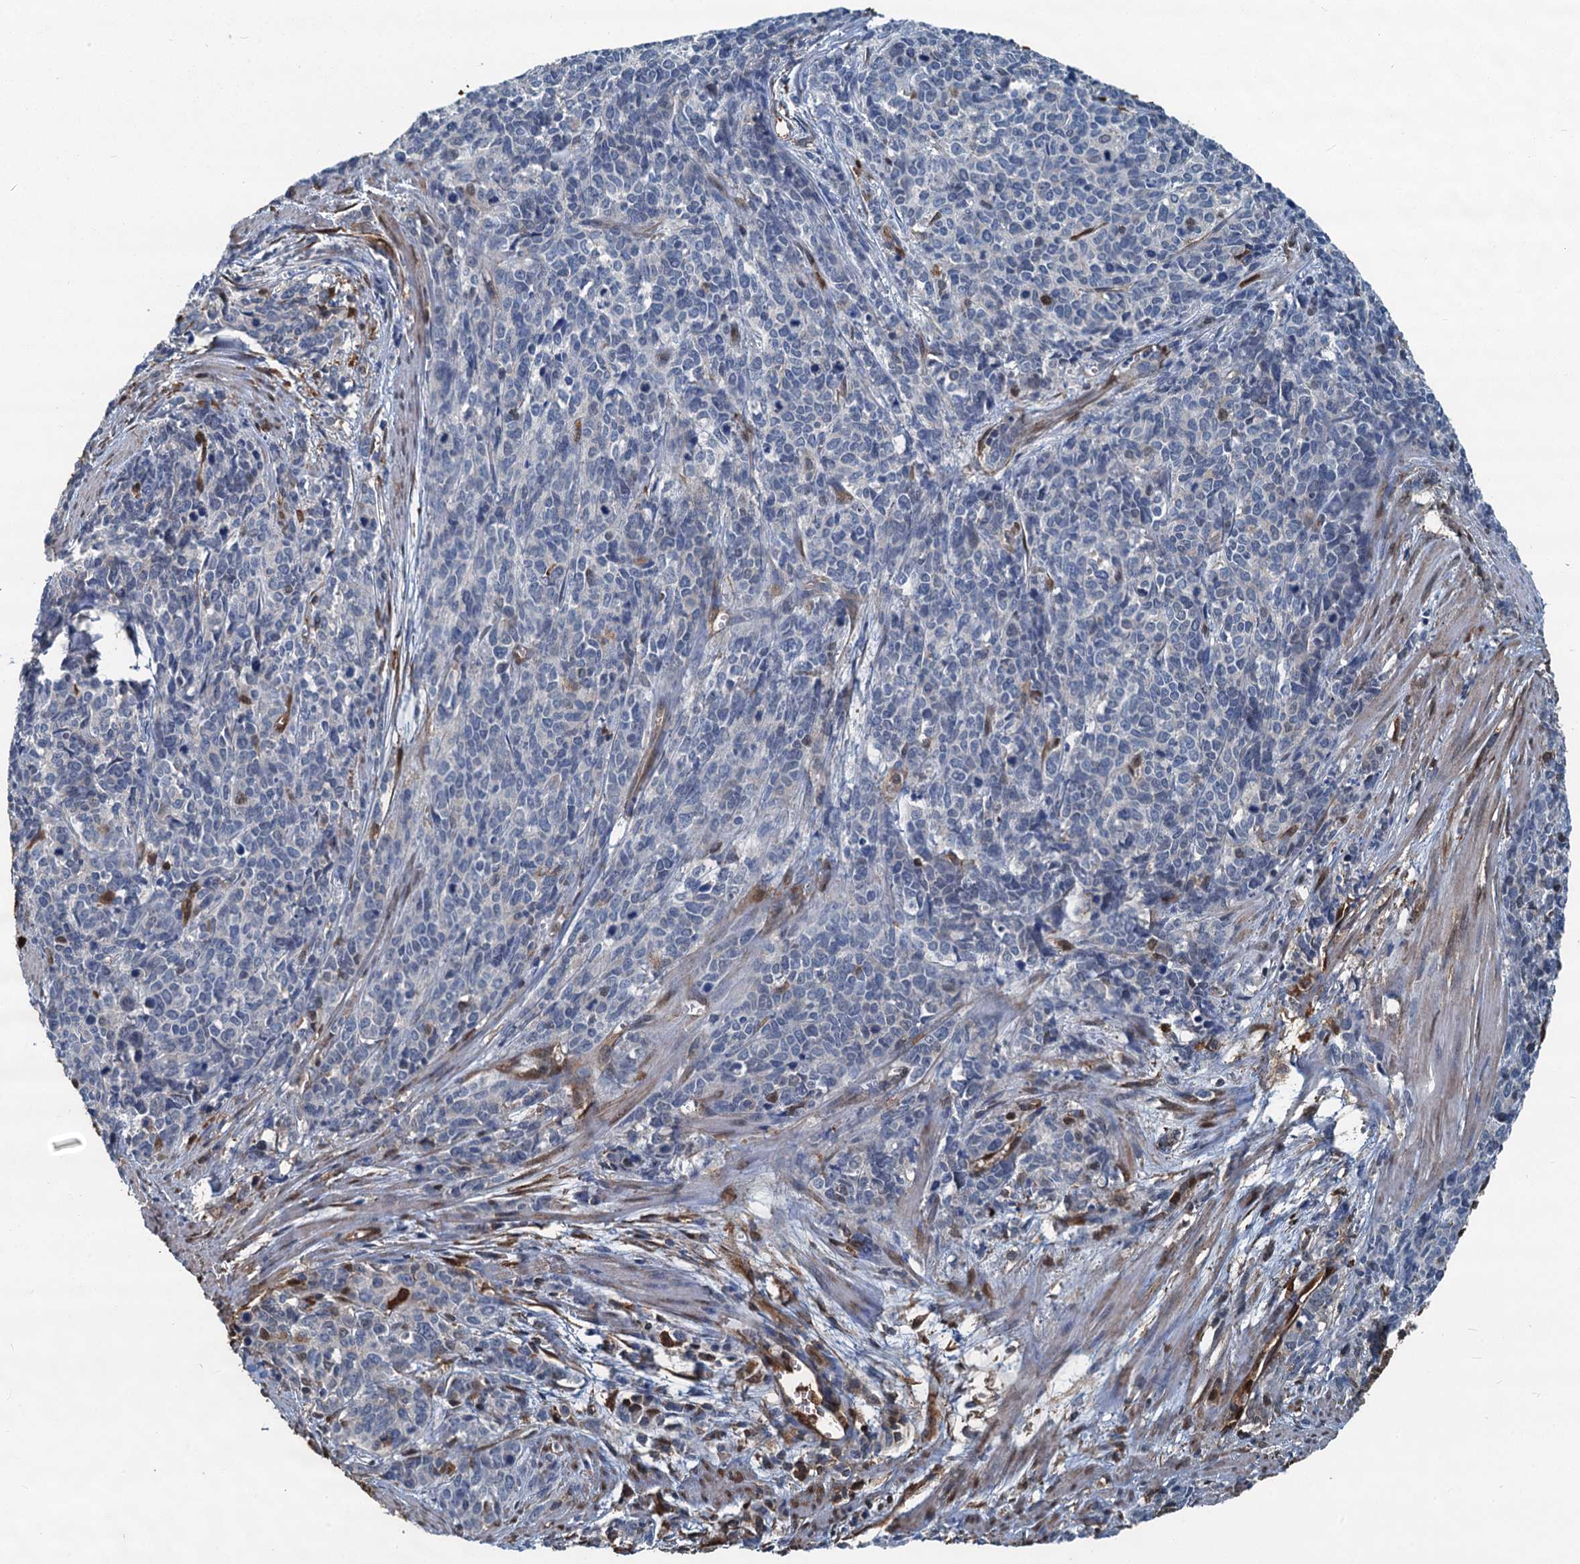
{"staining": {"intensity": "negative", "quantity": "none", "location": "none"}, "tissue": "cervical cancer", "cell_type": "Tumor cells", "image_type": "cancer", "snomed": [{"axis": "morphology", "description": "Squamous cell carcinoma, NOS"}, {"axis": "topography", "description": "Cervix"}], "caption": "IHC histopathology image of cervical cancer stained for a protein (brown), which exhibits no staining in tumor cells.", "gene": "S100A6", "patient": {"sex": "female", "age": 60}}